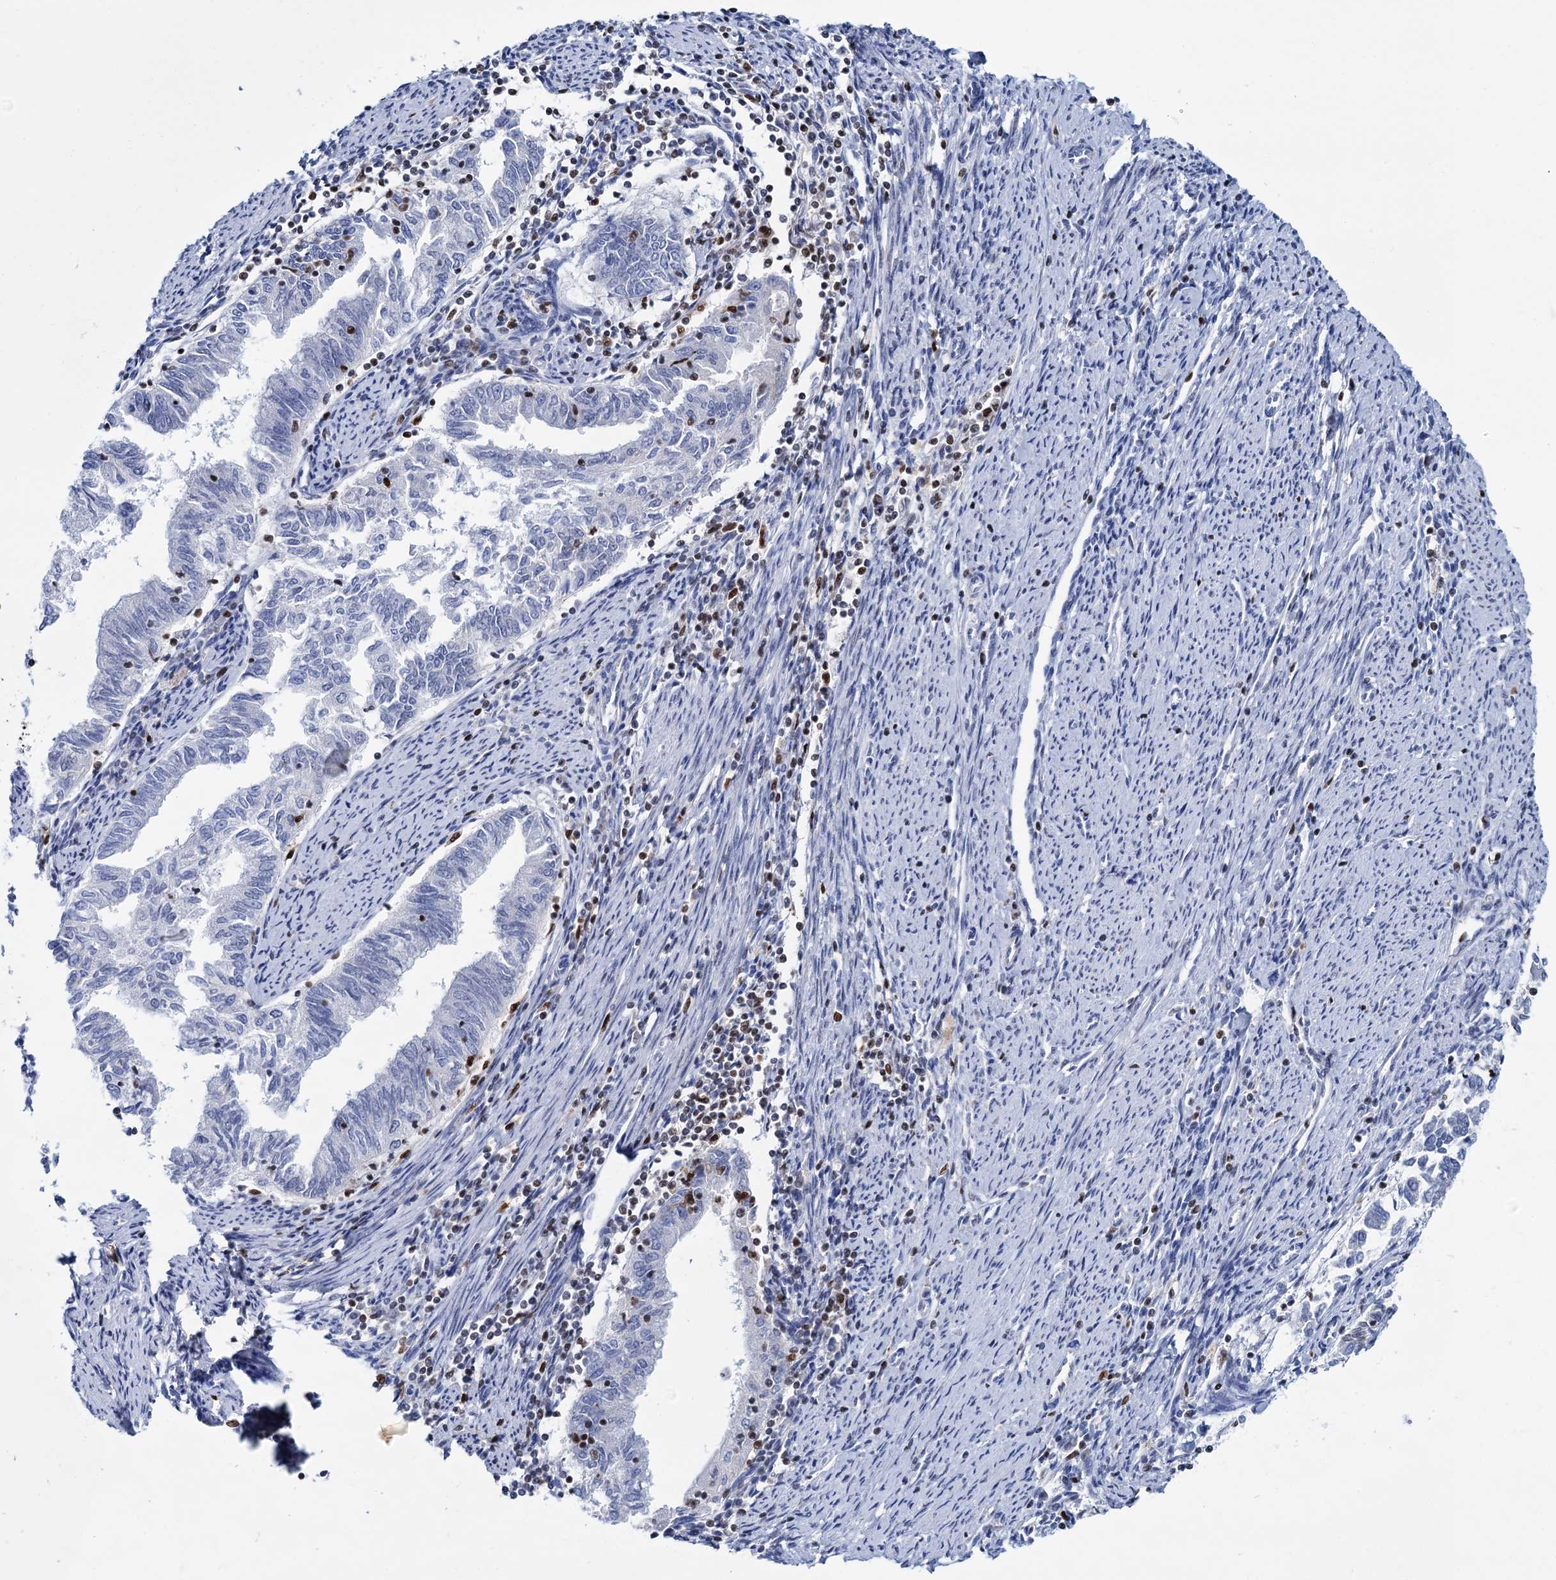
{"staining": {"intensity": "negative", "quantity": "none", "location": "none"}, "tissue": "endometrial cancer", "cell_type": "Tumor cells", "image_type": "cancer", "snomed": [{"axis": "morphology", "description": "Adenocarcinoma, NOS"}, {"axis": "topography", "description": "Endometrium"}], "caption": "Protein analysis of endometrial cancer demonstrates no significant expression in tumor cells. (DAB (3,3'-diaminobenzidine) IHC visualized using brightfield microscopy, high magnification).", "gene": "CELF2", "patient": {"sex": "female", "age": 79}}